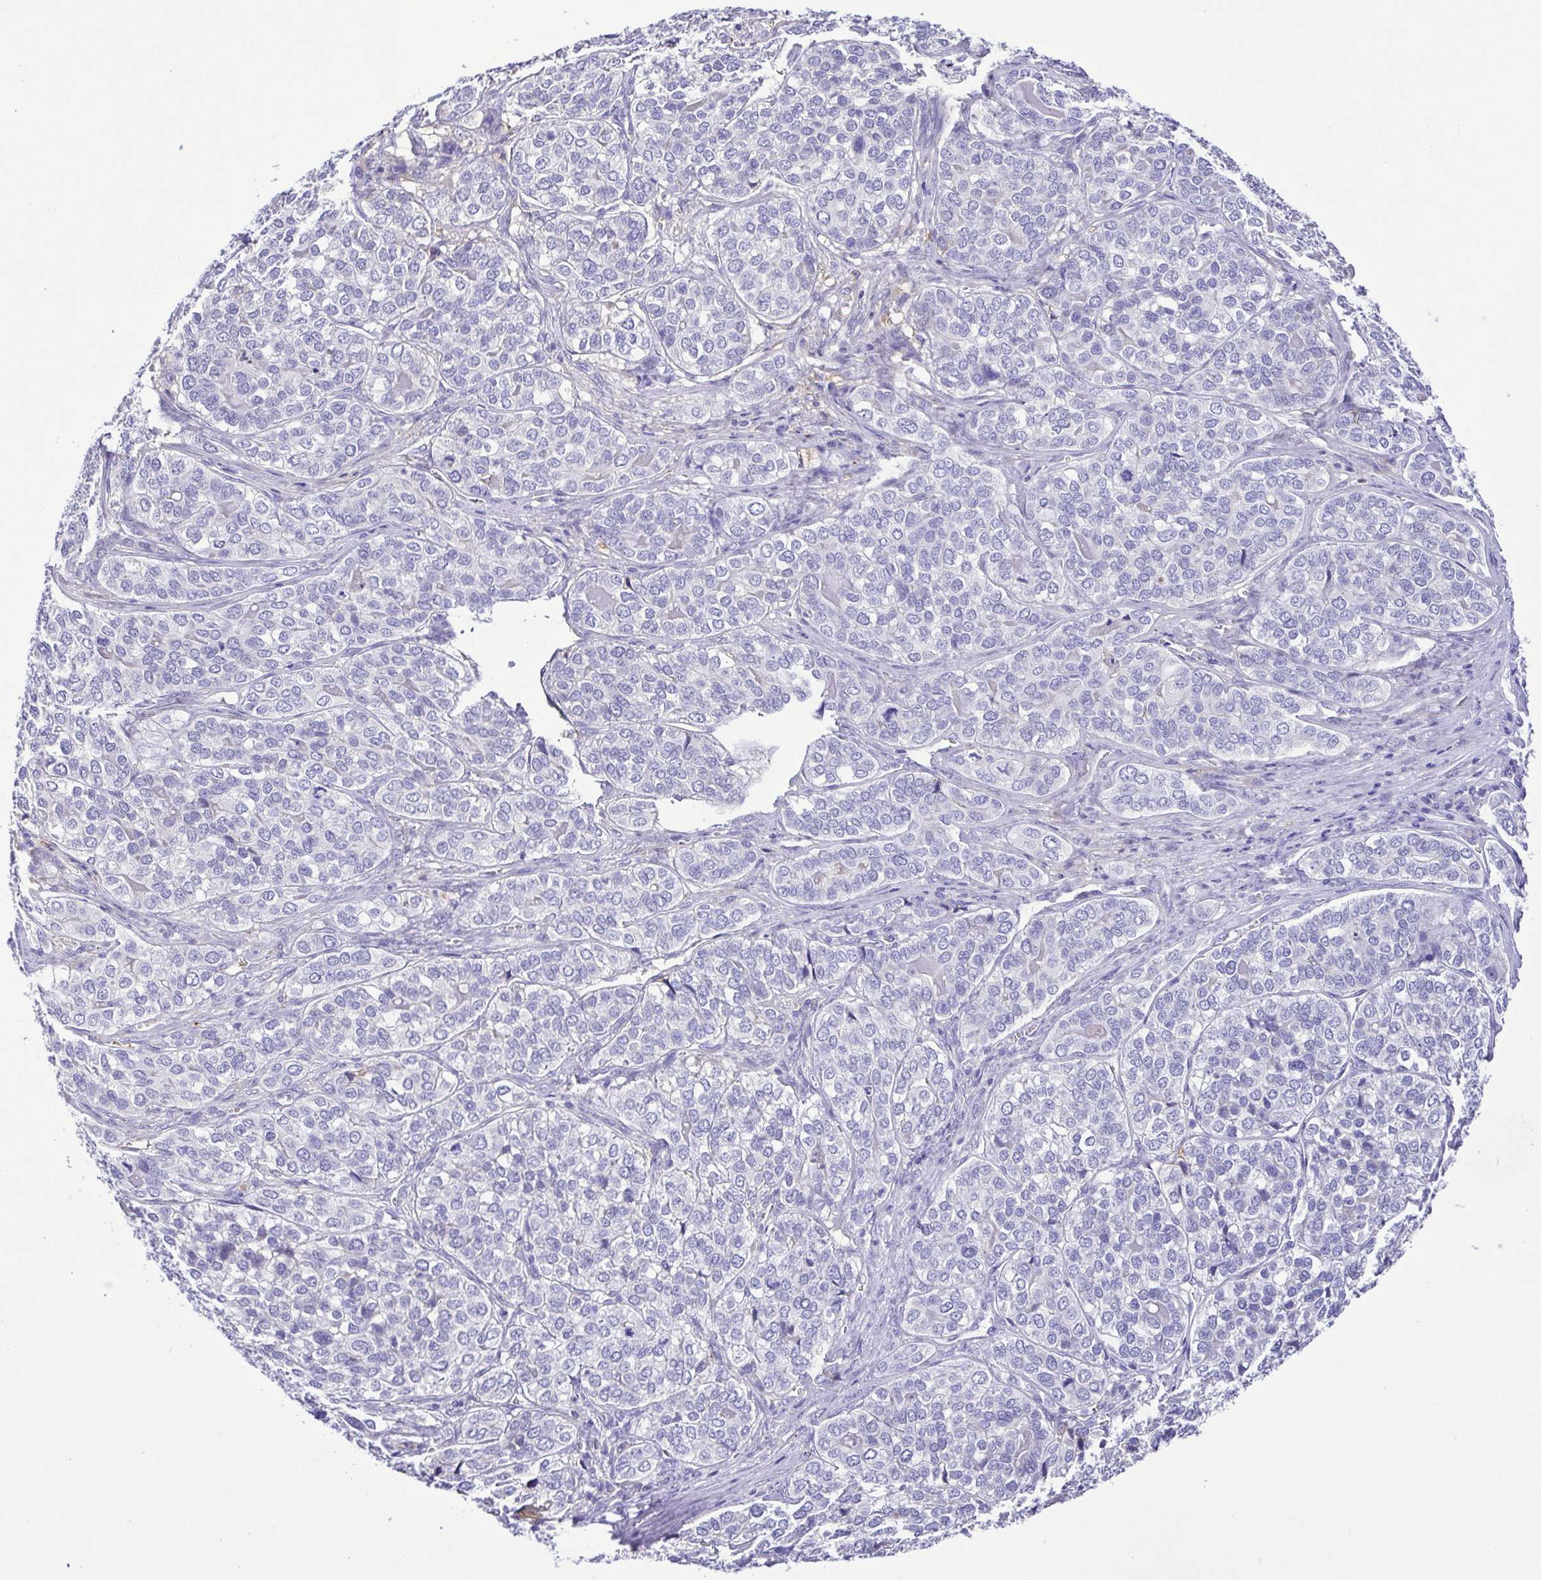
{"staining": {"intensity": "negative", "quantity": "none", "location": "none"}, "tissue": "liver cancer", "cell_type": "Tumor cells", "image_type": "cancer", "snomed": [{"axis": "morphology", "description": "Cholangiocarcinoma"}, {"axis": "topography", "description": "Liver"}], "caption": "Tumor cells are negative for protein expression in human liver cancer (cholangiocarcinoma).", "gene": "IGFL1", "patient": {"sex": "male", "age": 56}}